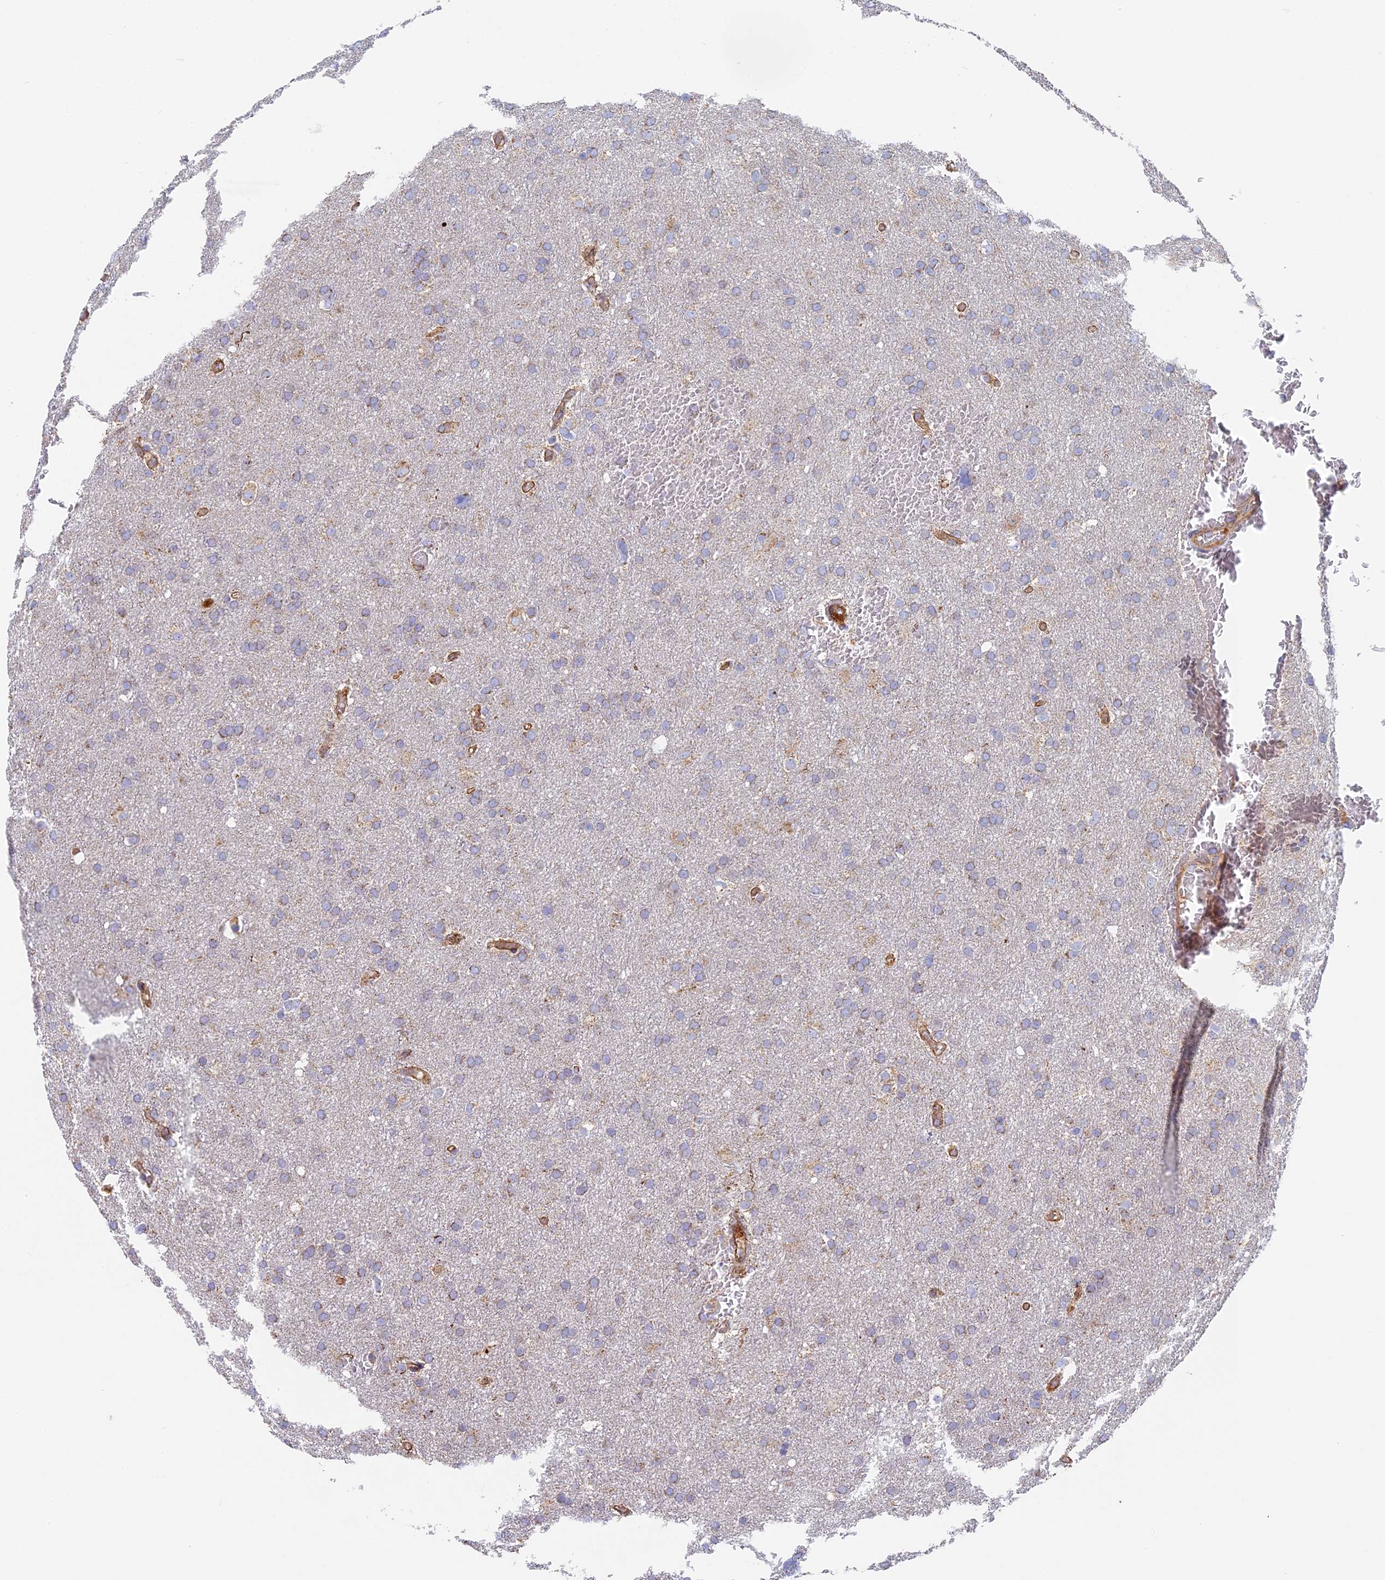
{"staining": {"intensity": "weak", "quantity": "<25%", "location": "cytoplasmic/membranous"}, "tissue": "glioma", "cell_type": "Tumor cells", "image_type": "cancer", "snomed": [{"axis": "morphology", "description": "Glioma, malignant, High grade"}, {"axis": "topography", "description": "Cerebral cortex"}], "caption": "High magnification brightfield microscopy of glioma stained with DAB (3,3'-diaminobenzidine) (brown) and counterstained with hematoxylin (blue): tumor cells show no significant staining.", "gene": "DDA1", "patient": {"sex": "female", "age": 36}}